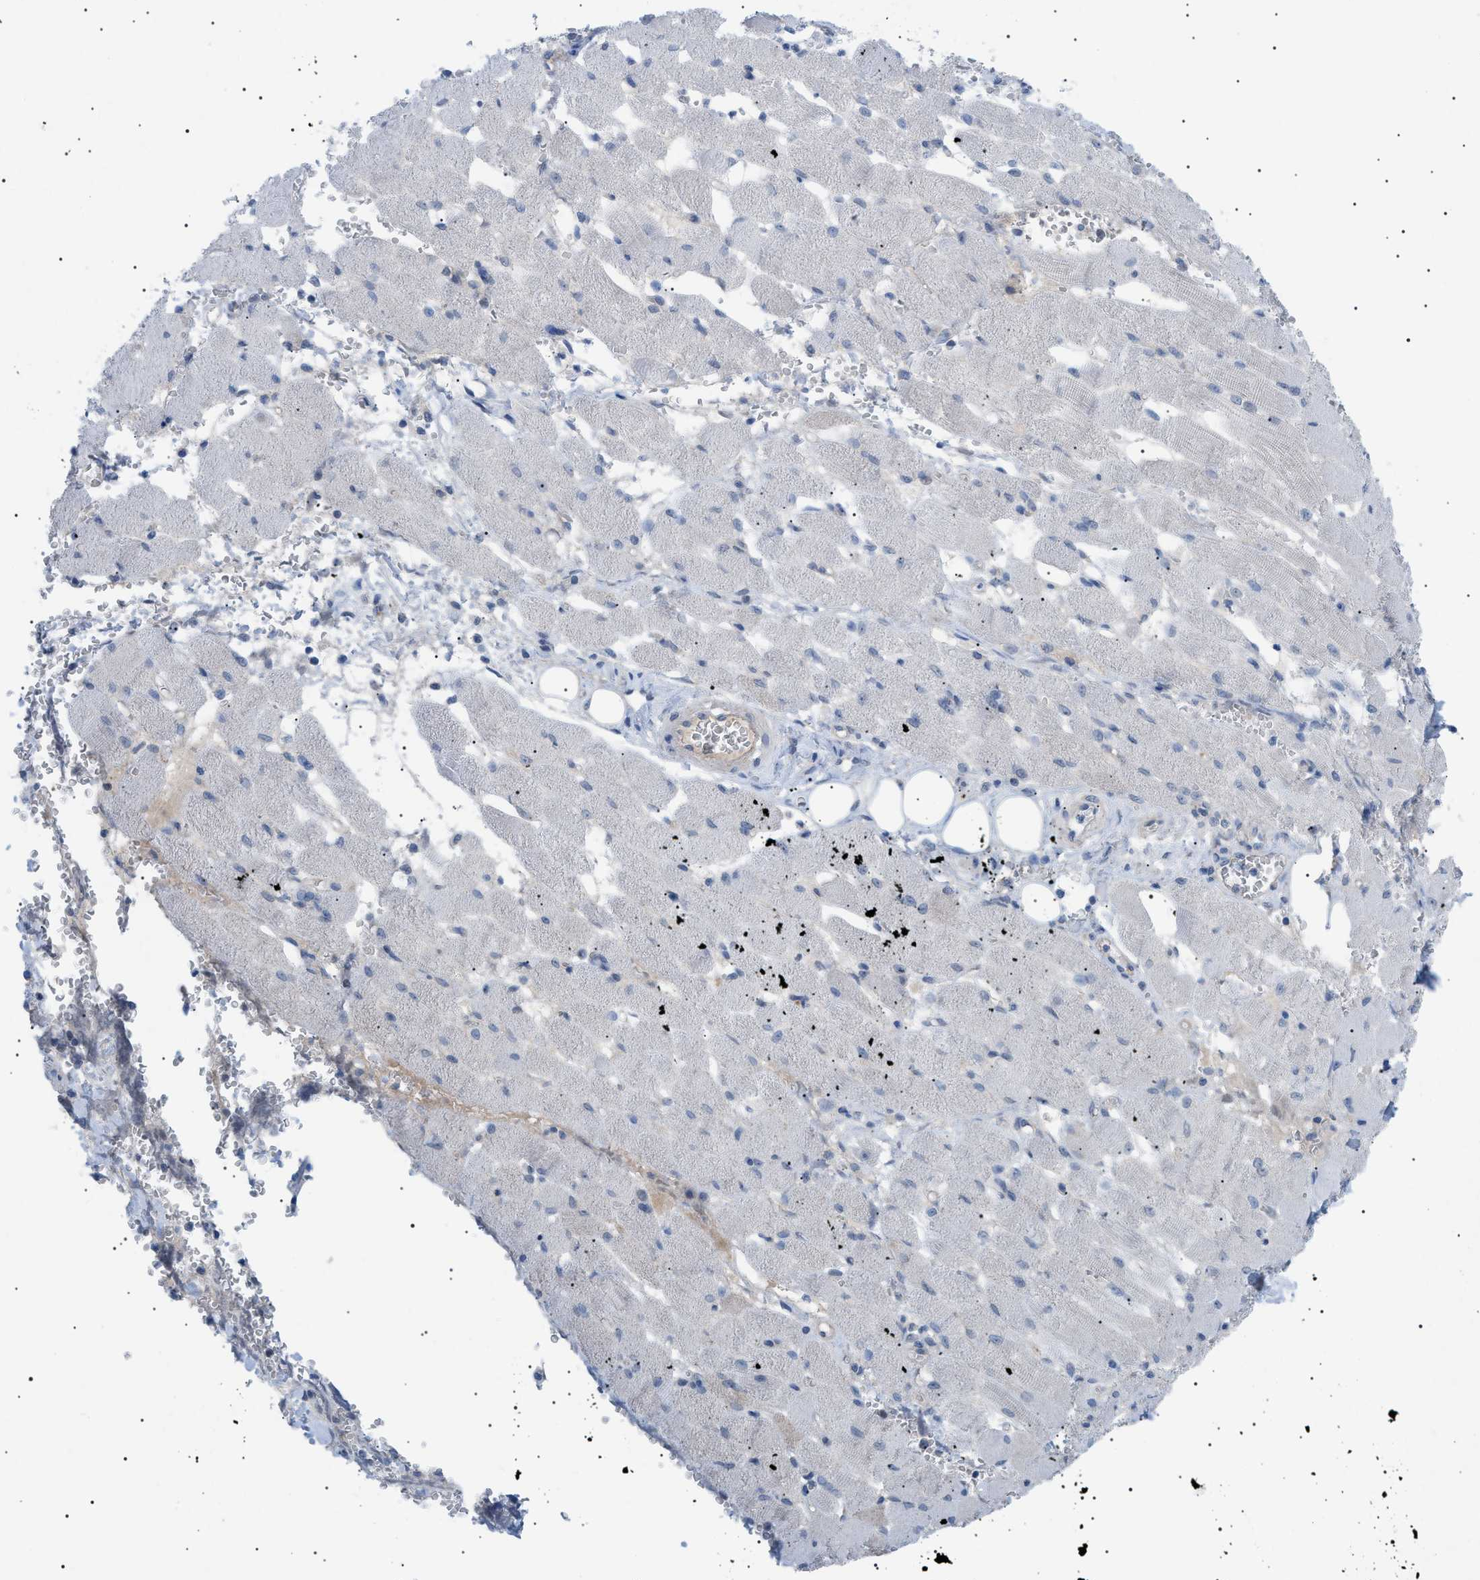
{"staining": {"intensity": "negative", "quantity": "none", "location": "none"}, "tissue": "adipose tissue", "cell_type": "Adipocytes", "image_type": "normal", "snomed": [{"axis": "morphology", "description": "Squamous cell carcinoma, NOS"}, {"axis": "topography", "description": "Oral tissue"}, {"axis": "topography", "description": "Head-Neck"}], "caption": "Immunohistochemical staining of benign human adipose tissue exhibits no significant expression in adipocytes.", "gene": "ADAMTS1", "patient": {"sex": "female", "age": 50}}